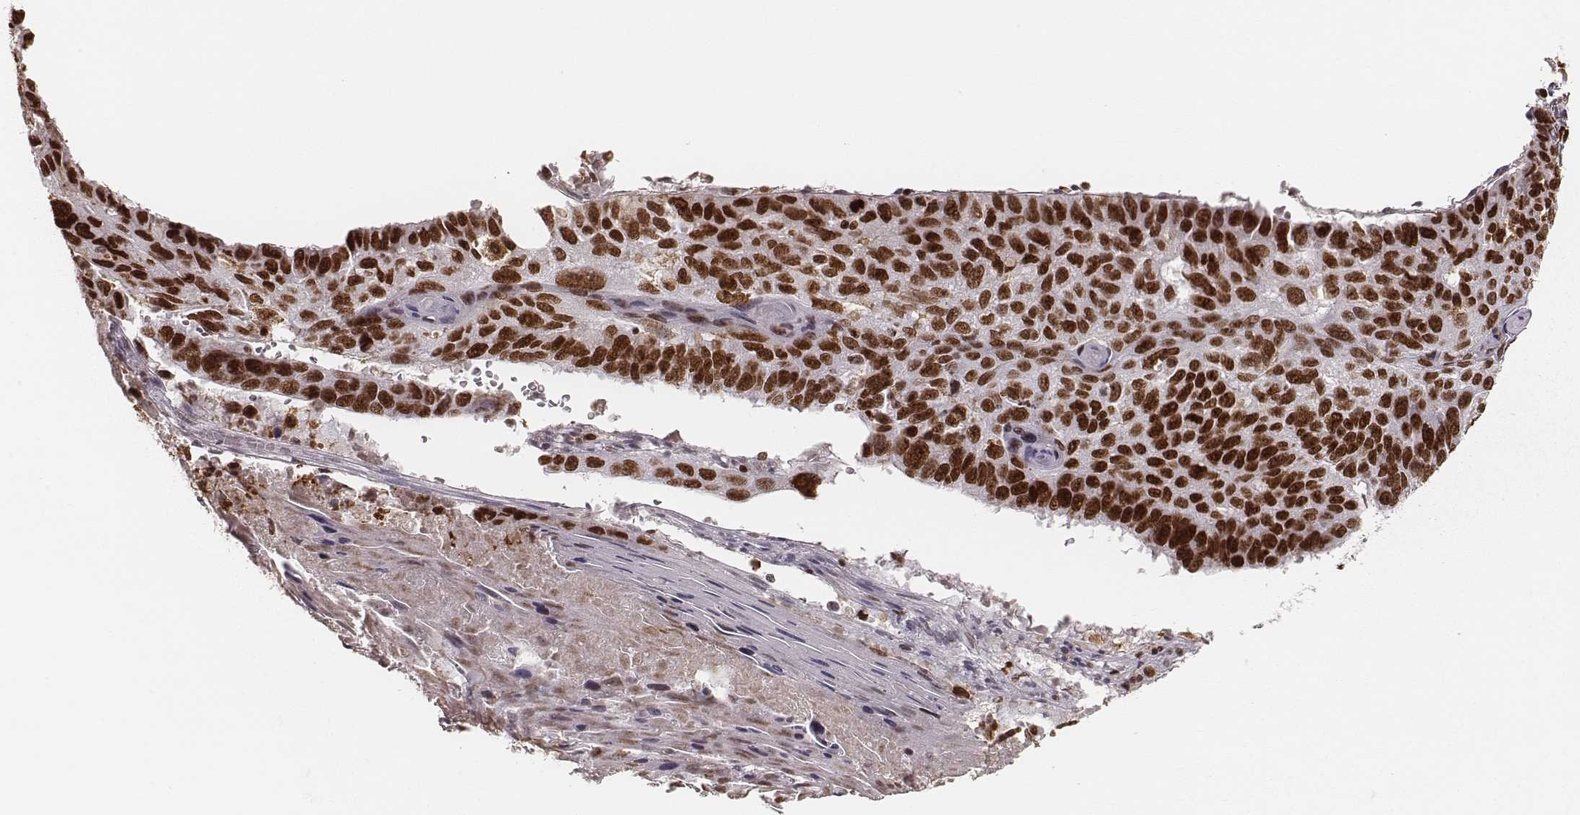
{"staining": {"intensity": "strong", "quantity": ">75%", "location": "nuclear"}, "tissue": "lung cancer", "cell_type": "Tumor cells", "image_type": "cancer", "snomed": [{"axis": "morphology", "description": "Squamous cell carcinoma, NOS"}, {"axis": "topography", "description": "Lung"}], "caption": "Immunohistochemical staining of human lung squamous cell carcinoma exhibits strong nuclear protein expression in about >75% of tumor cells. Ihc stains the protein in brown and the nuclei are stained blue.", "gene": "PARP1", "patient": {"sex": "male", "age": 73}}